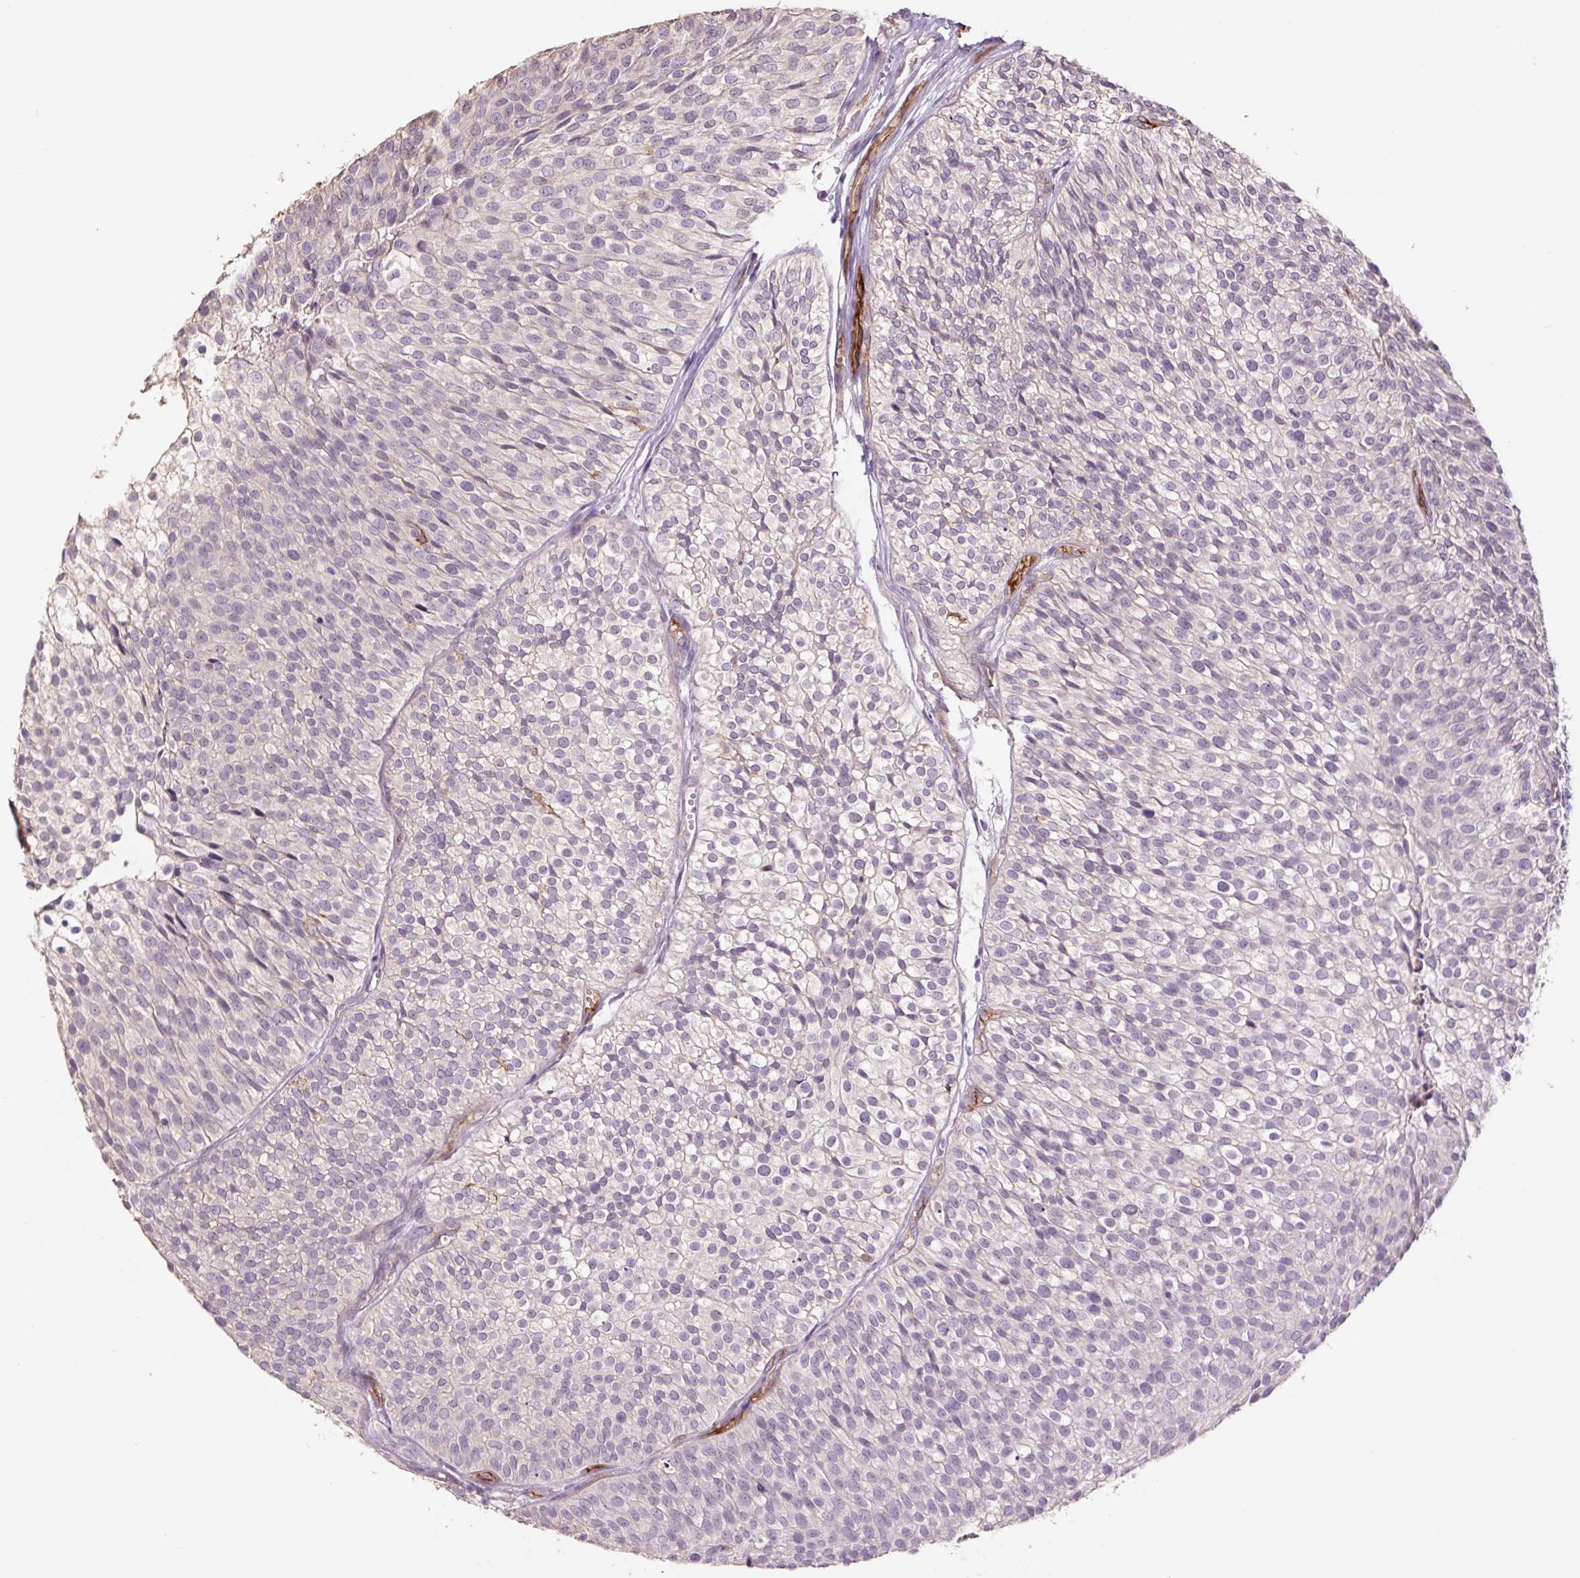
{"staining": {"intensity": "negative", "quantity": "none", "location": "none"}, "tissue": "urothelial cancer", "cell_type": "Tumor cells", "image_type": "cancer", "snomed": [{"axis": "morphology", "description": "Urothelial carcinoma, Low grade"}, {"axis": "topography", "description": "Urinary bladder"}], "caption": "DAB (3,3'-diaminobenzidine) immunohistochemical staining of human urothelial carcinoma (low-grade) exhibits no significant expression in tumor cells. (DAB immunohistochemistry with hematoxylin counter stain).", "gene": "SLC1A4", "patient": {"sex": "male", "age": 91}}